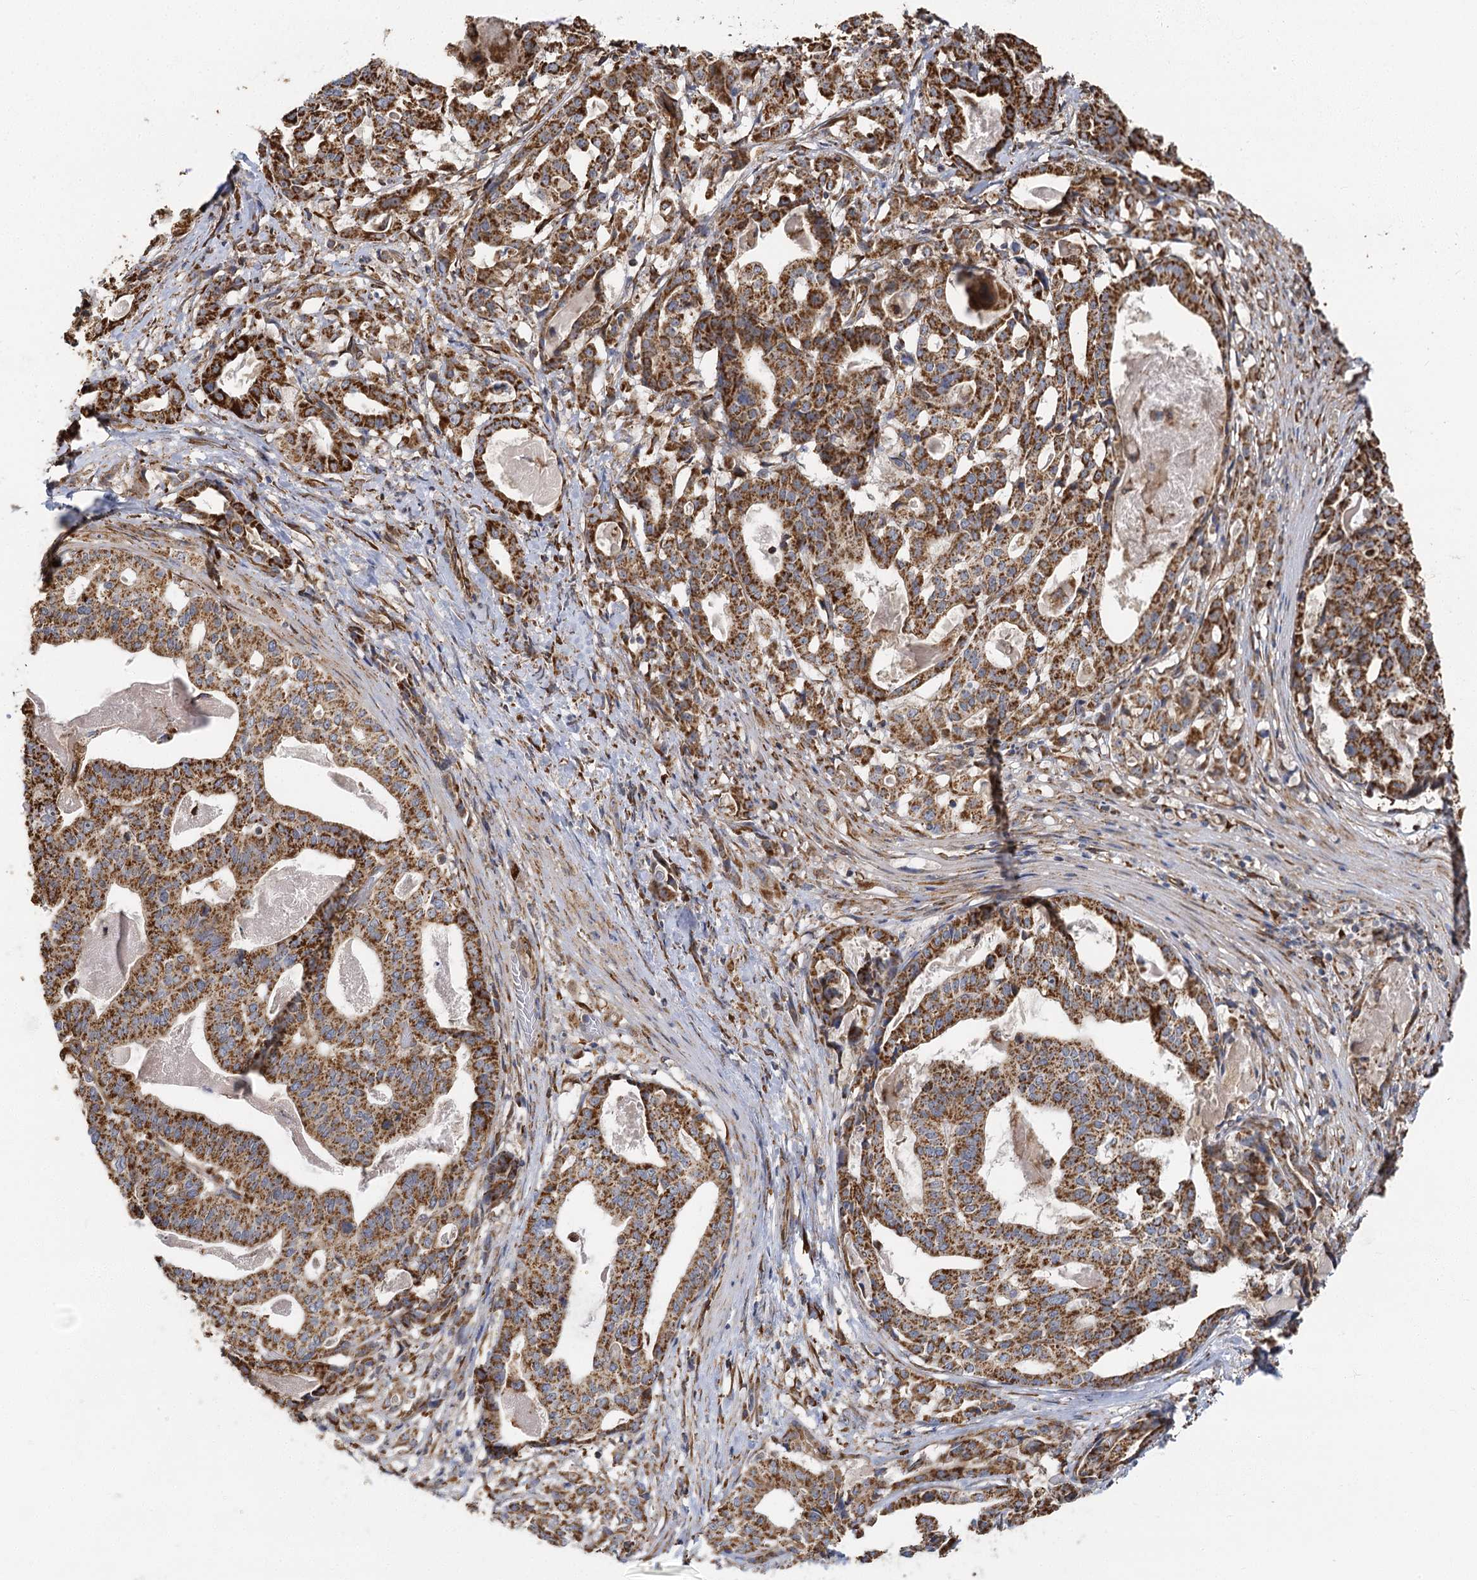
{"staining": {"intensity": "strong", "quantity": ">75%", "location": "cytoplasmic/membranous"}, "tissue": "stomach cancer", "cell_type": "Tumor cells", "image_type": "cancer", "snomed": [{"axis": "morphology", "description": "Adenocarcinoma, NOS"}, {"axis": "topography", "description": "Stomach"}], "caption": "Human stomach cancer stained with a brown dye shows strong cytoplasmic/membranous positive expression in about >75% of tumor cells.", "gene": "IL11RA", "patient": {"sex": "male", "age": 48}}